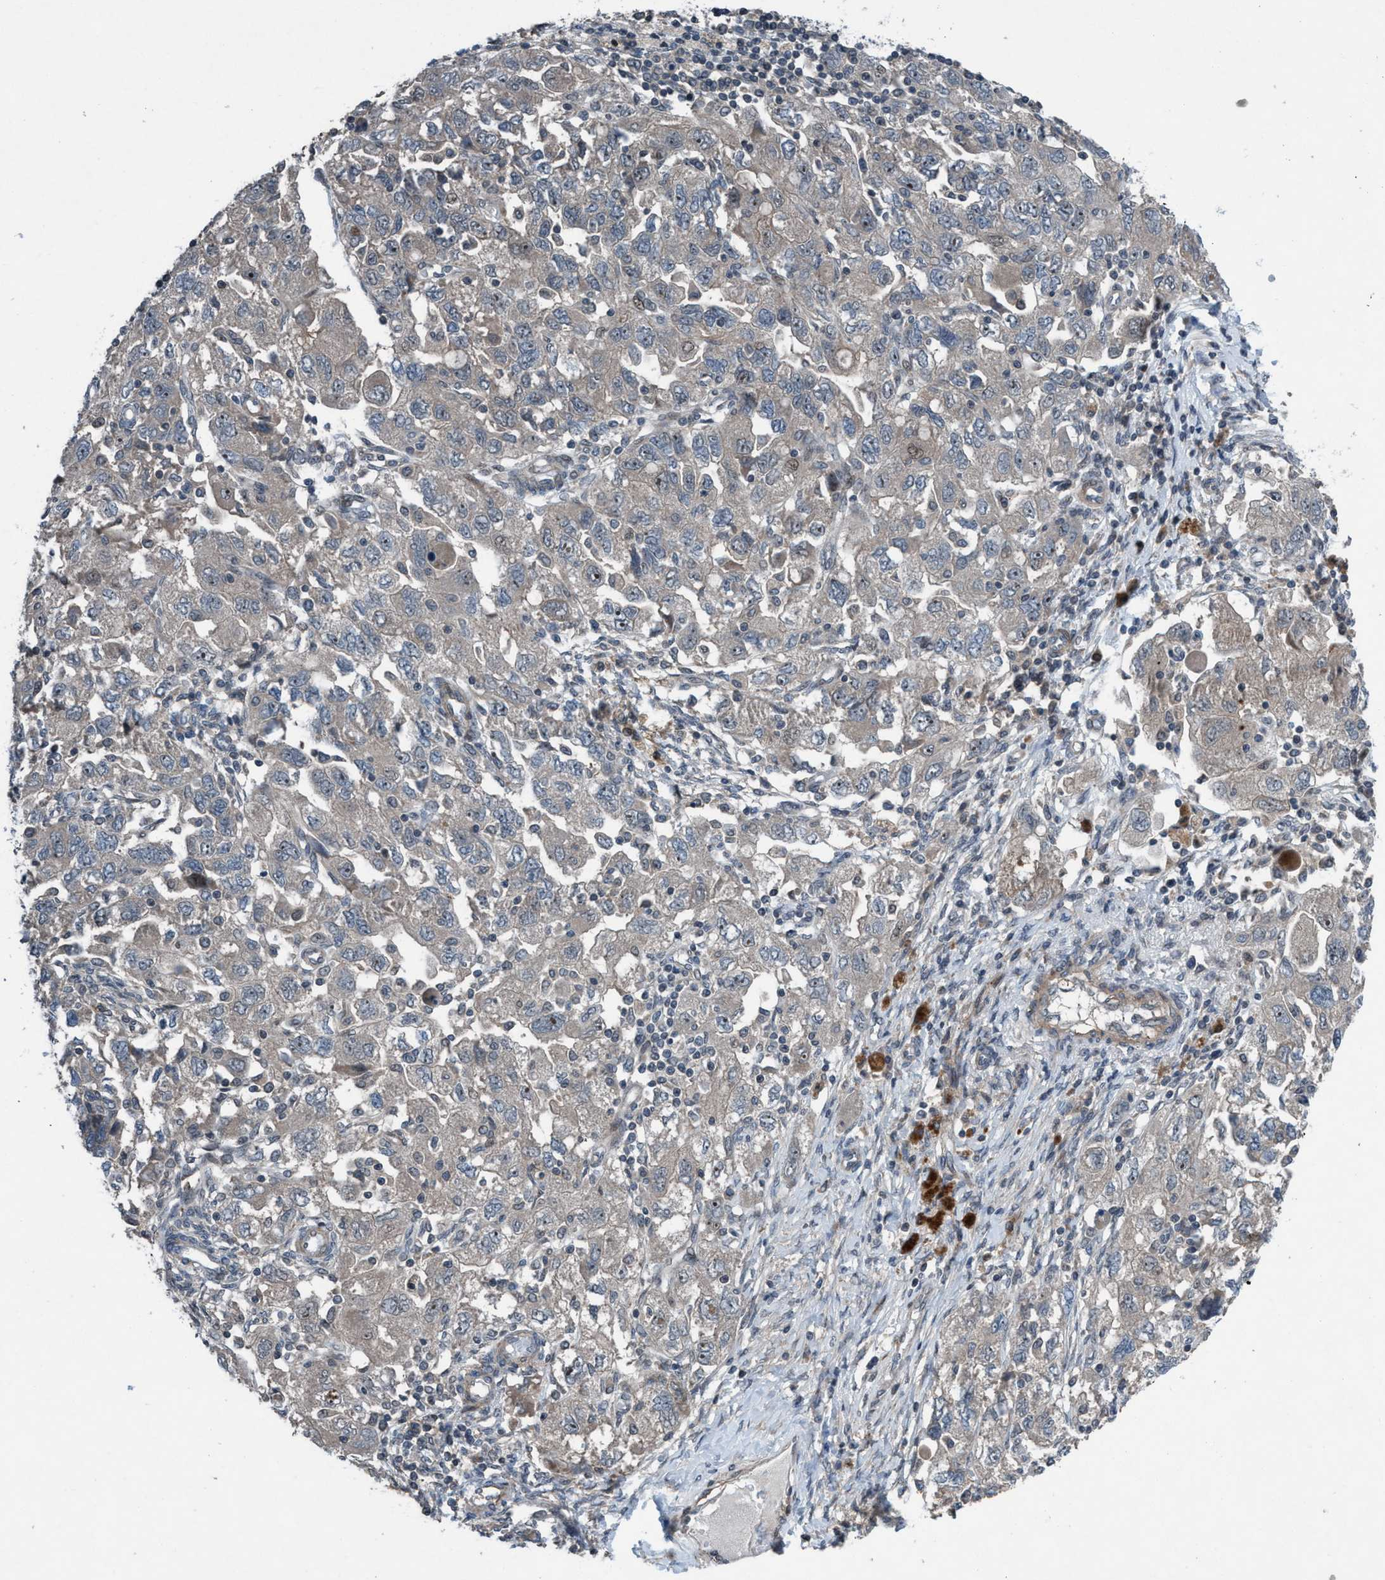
{"staining": {"intensity": "negative", "quantity": "none", "location": "none"}, "tissue": "ovarian cancer", "cell_type": "Tumor cells", "image_type": "cancer", "snomed": [{"axis": "morphology", "description": "Carcinoma, NOS"}, {"axis": "morphology", "description": "Cystadenocarcinoma, serous, NOS"}, {"axis": "topography", "description": "Ovary"}], "caption": "DAB (3,3'-diaminobenzidine) immunohistochemical staining of ovarian serous cystadenocarcinoma exhibits no significant expression in tumor cells. (DAB IHC, high magnification).", "gene": "NISCH", "patient": {"sex": "female", "age": 69}}